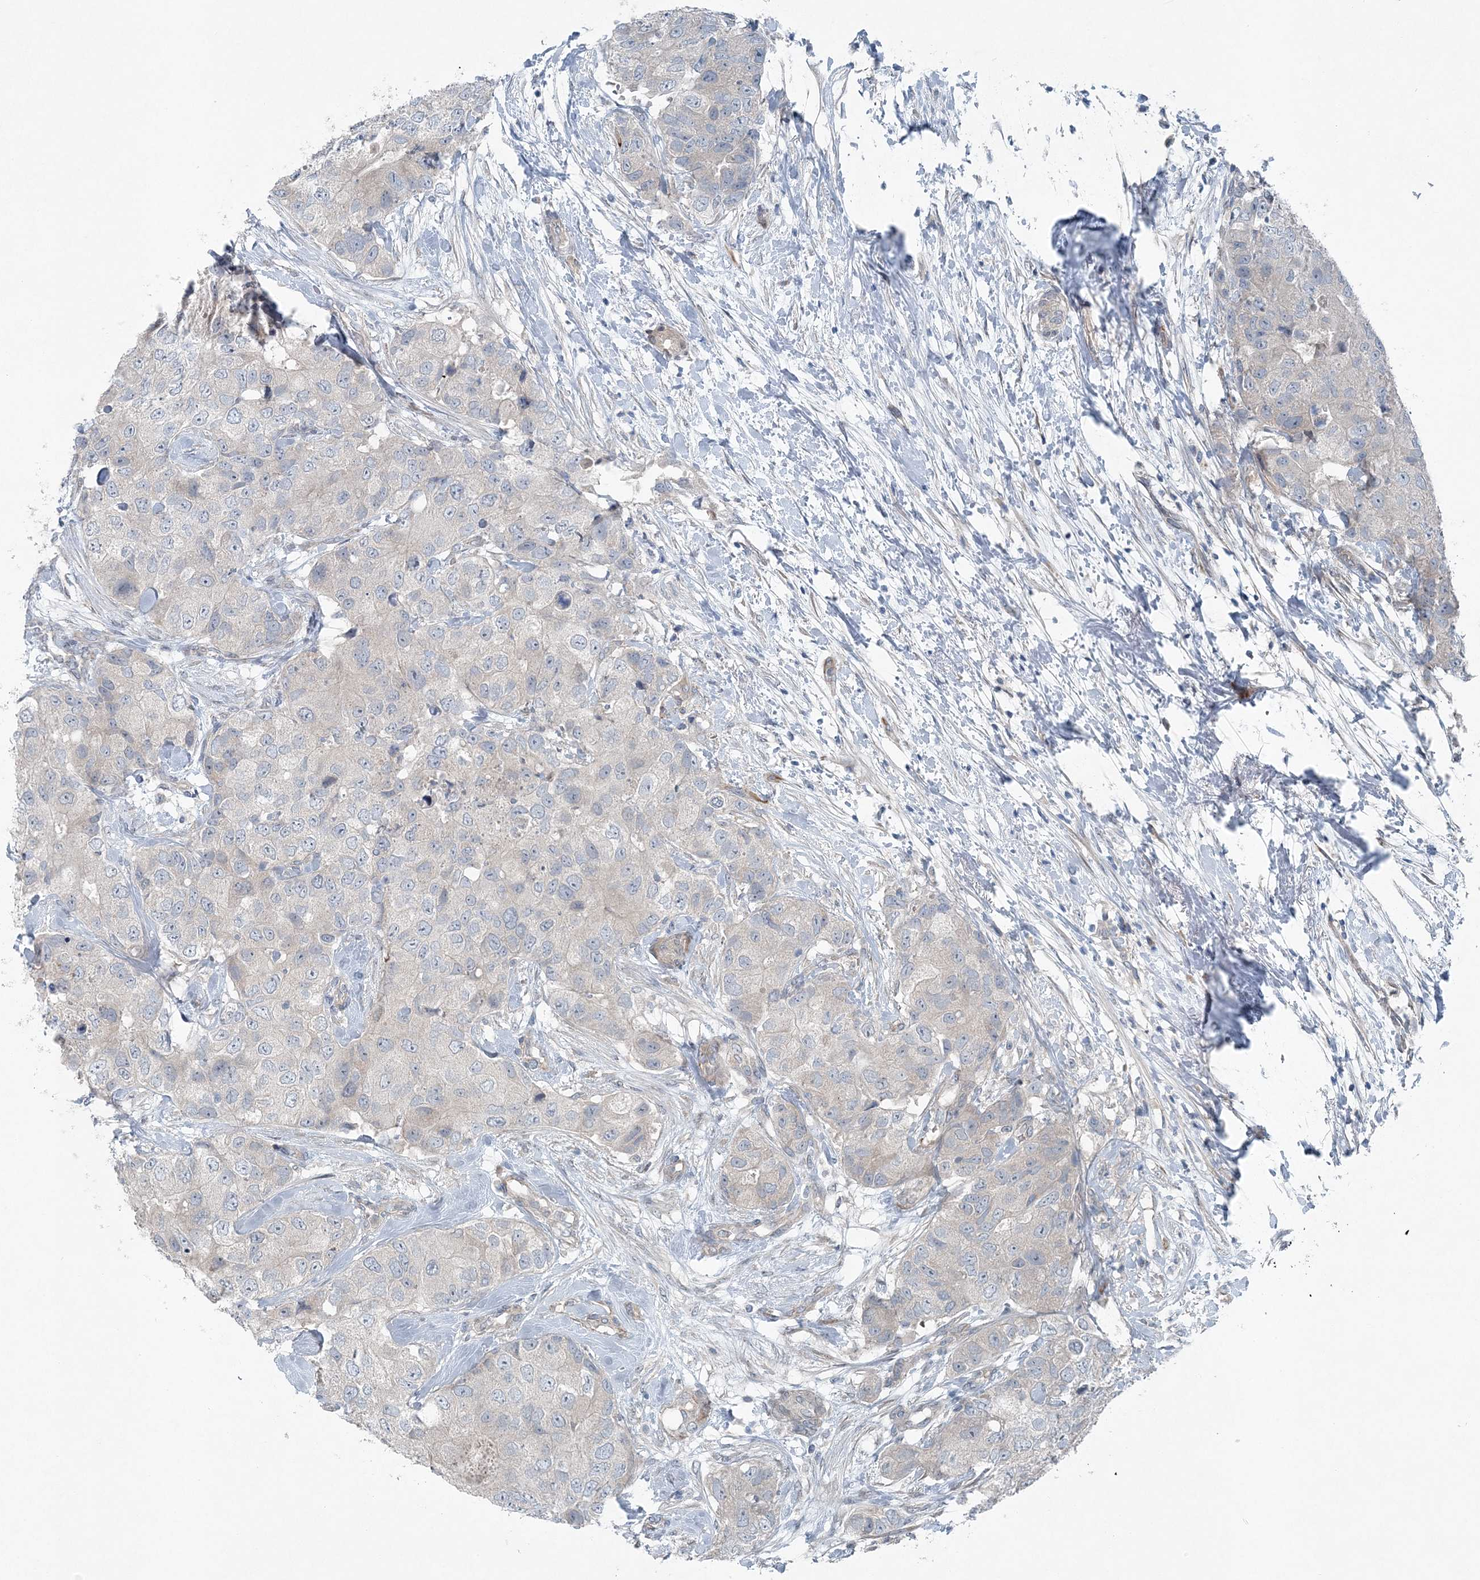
{"staining": {"intensity": "negative", "quantity": "none", "location": "none"}, "tissue": "breast cancer", "cell_type": "Tumor cells", "image_type": "cancer", "snomed": [{"axis": "morphology", "description": "Duct carcinoma"}, {"axis": "topography", "description": "Breast"}], "caption": "High power microscopy image of an immunohistochemistry micrograph of intraductal carcinoma (breast), revealing no significant expression in tumor cells. Brightfield microscopy of immunohistochemistry stained with DAB (brown) and hematoxylin (blue), captured at high magnification.", "gene": "KIAA1586", "patient": {"sex": "female", "age": 62}}